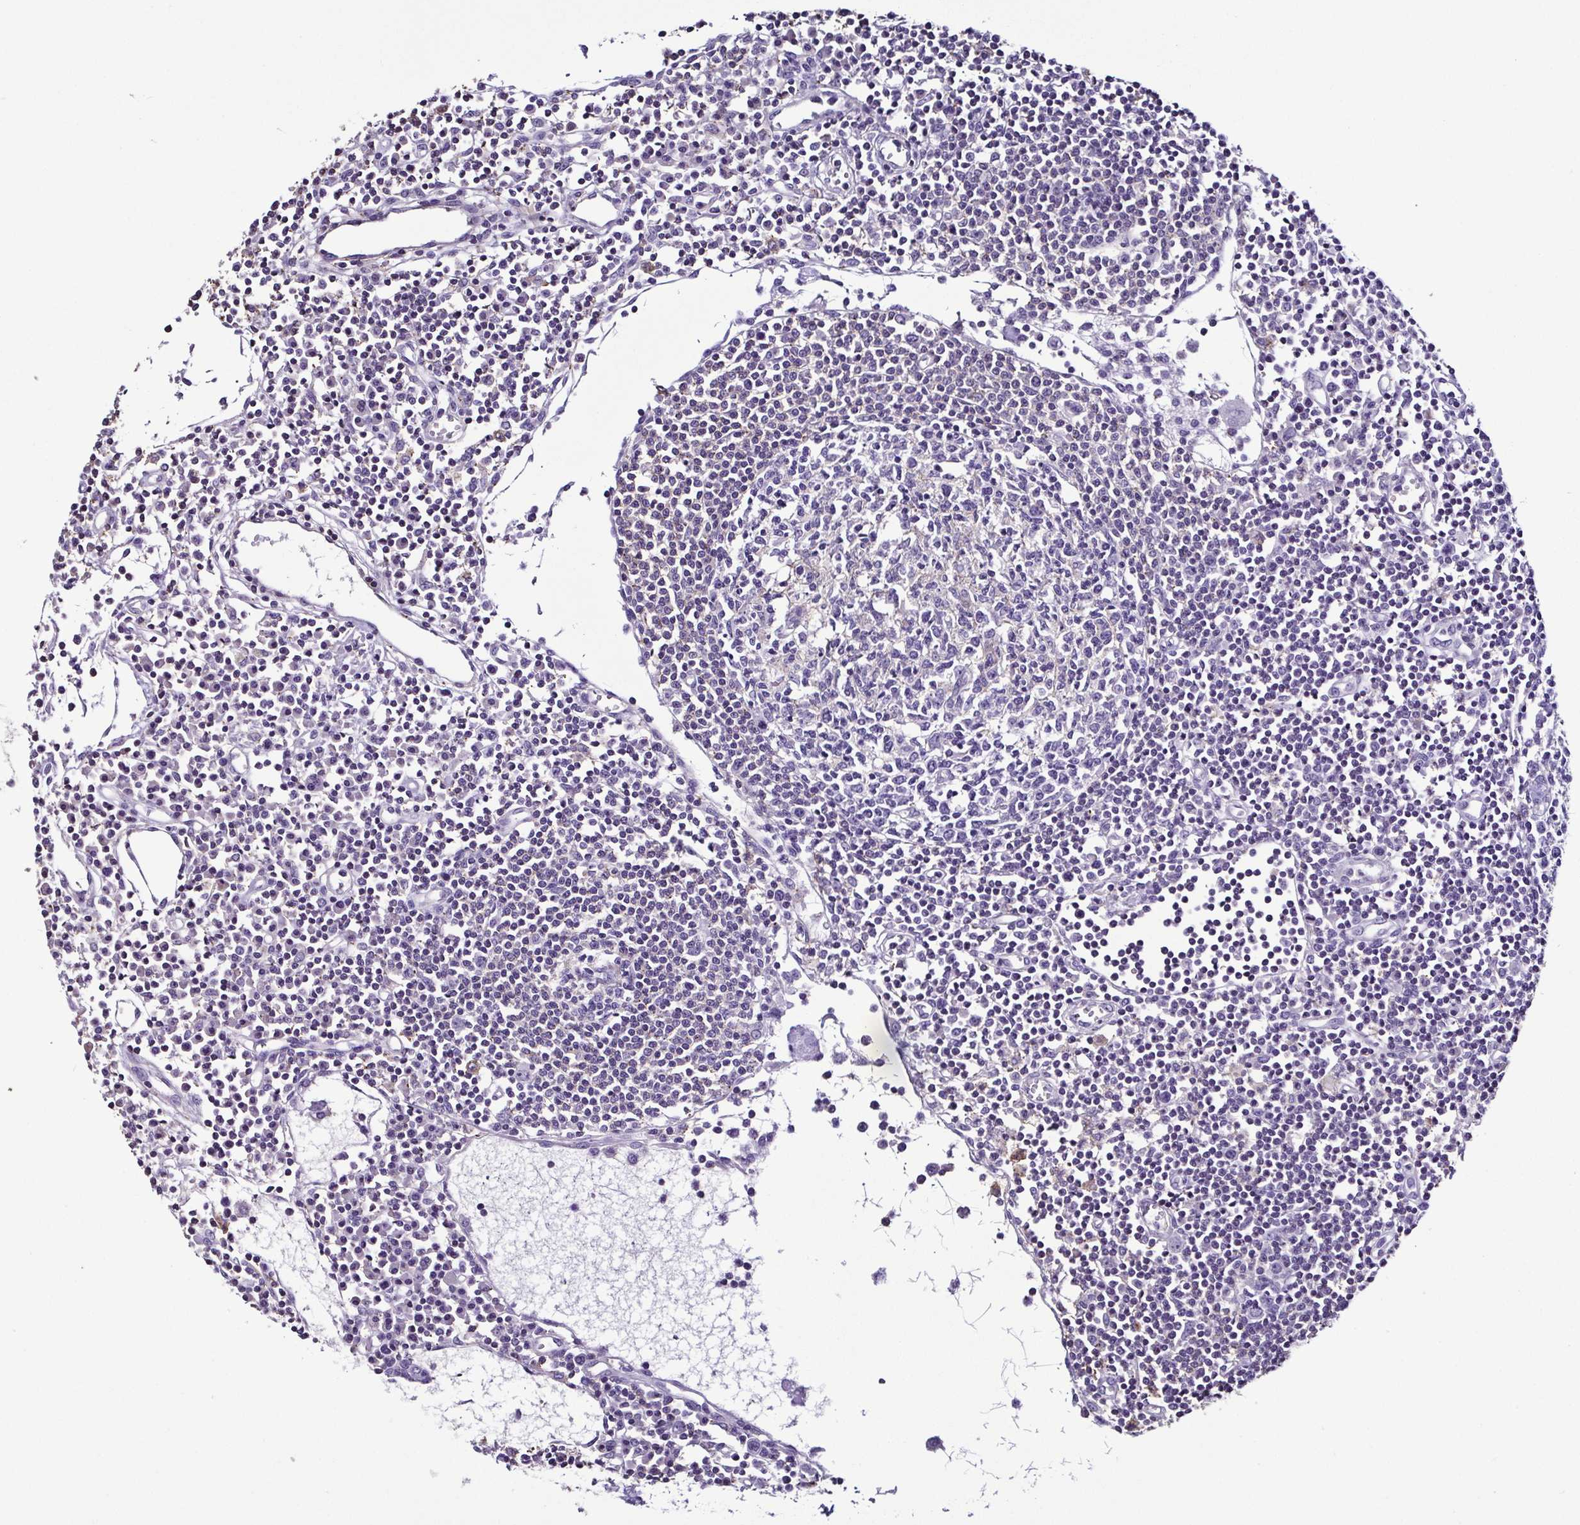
{"staining": {"intensity": "negative", "quantity": "none", "location": "none"}, "tissue": "lymph node", "cell_type": "Germinal center cells", "image_type": "normal", "snomed": [{"axis": "morphology", "description": "Normal tissue, NOS"}, {"axis": "topography", "description": "Lymph node"}], "caption": "Histopathology image shows no protein positivity in germinal center cells of unremarkable lymph node. (DAB IHC visualized using brightfield microscopy, high magnification).", "gene": "TNNT2", "patient": {"sex": "female", "age": 78}}